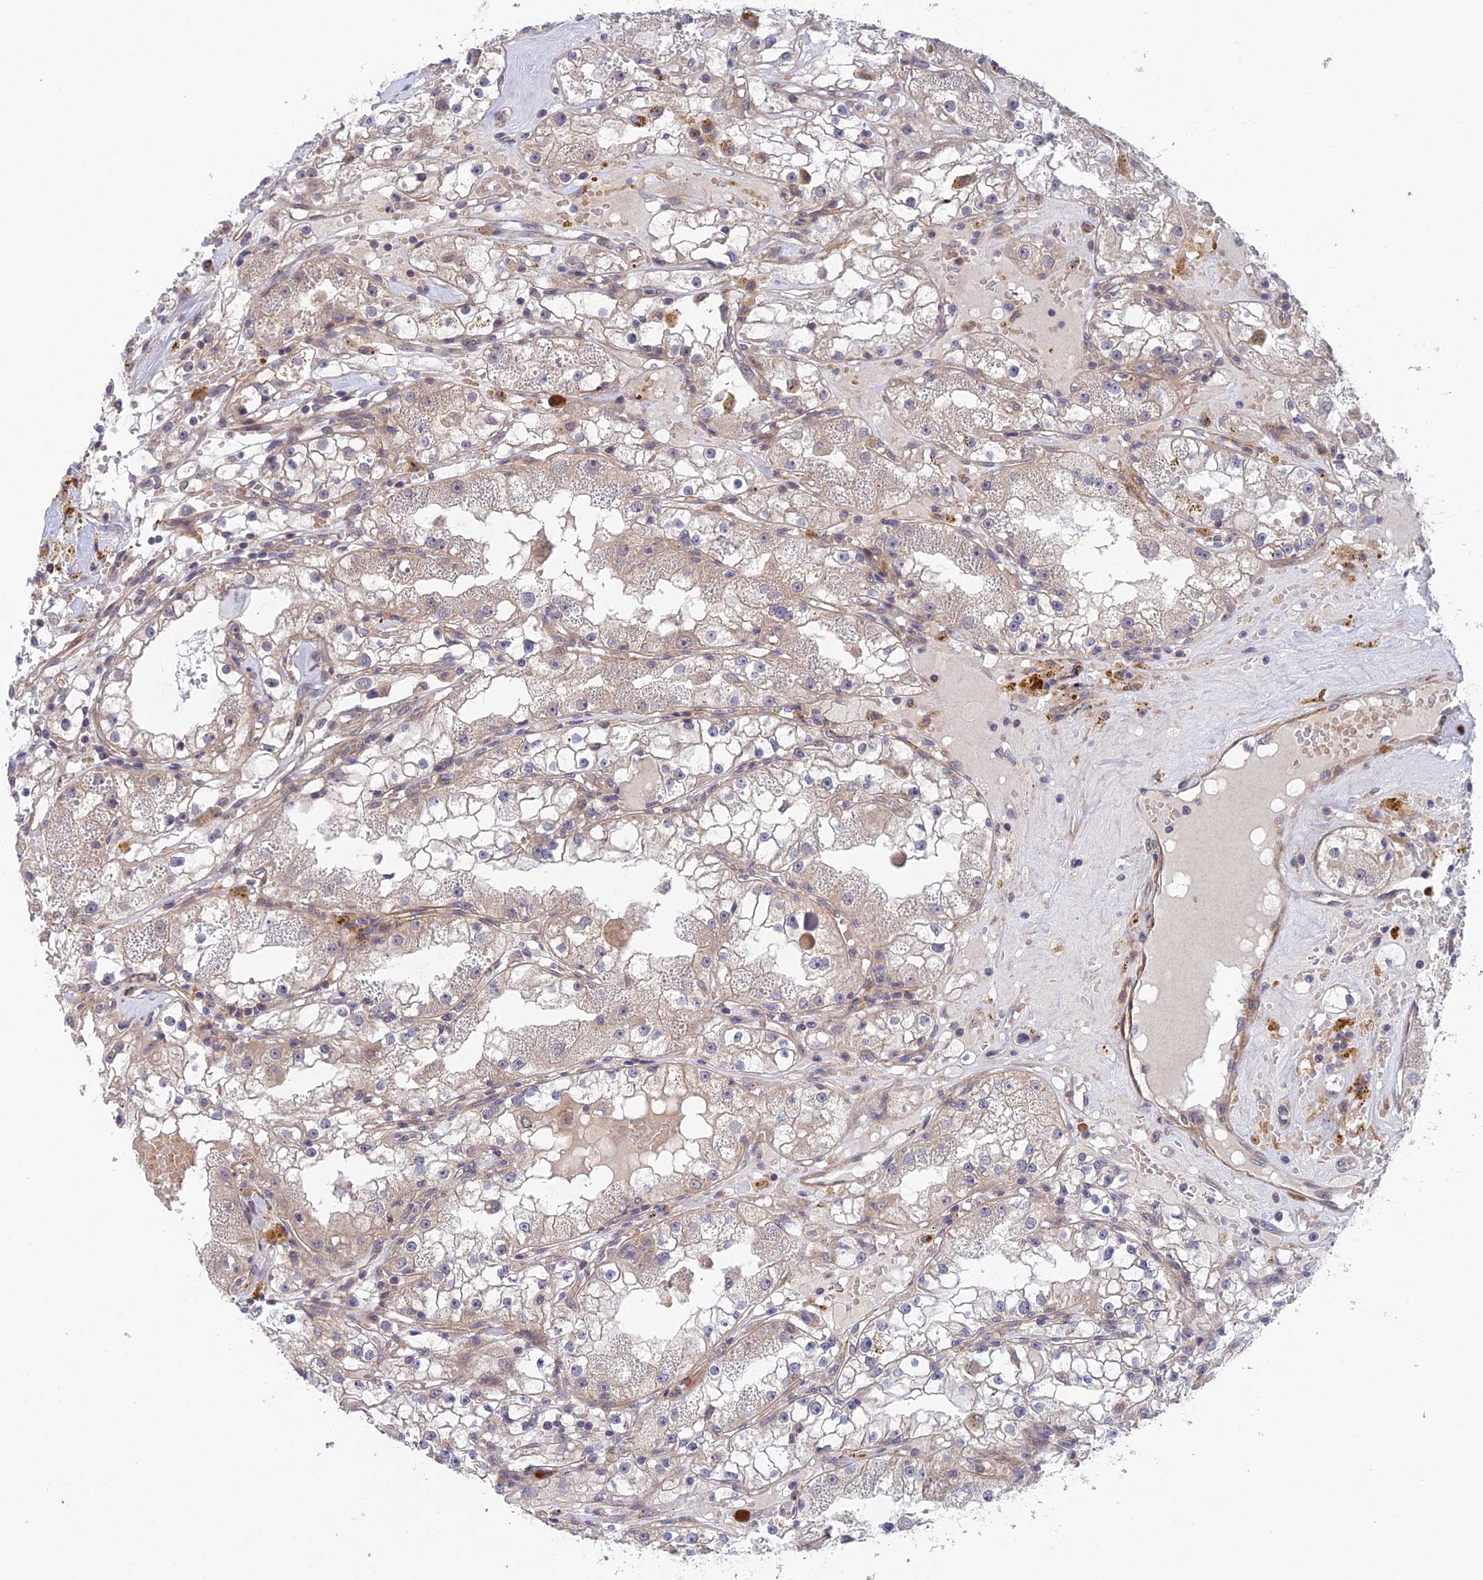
{"staining": {"intensity": "weak", "quantity": "<25%", "location": "cytoplasmic/membranous"}, "tissue": "renal cancer", "cell_type": "Tumor cells", "image_type": "cancer", "snomed": [{"axis": "morphology", "description": "Adenocarcinoma, NOS"}, {"axis": "topography", "description": "Kidney"}], "caption": "Immunohistochemical staining of human renal cancer displays no significant staining in tumor cells. Brightfield microscopy of immunohistochemistry stained with DAB (3,3'-diaminobenzidine) (brown) and hematoxylin (blue), captured at high magnification.", "gene": "UROS", "patient": {"sex": "male", "age": 56}}